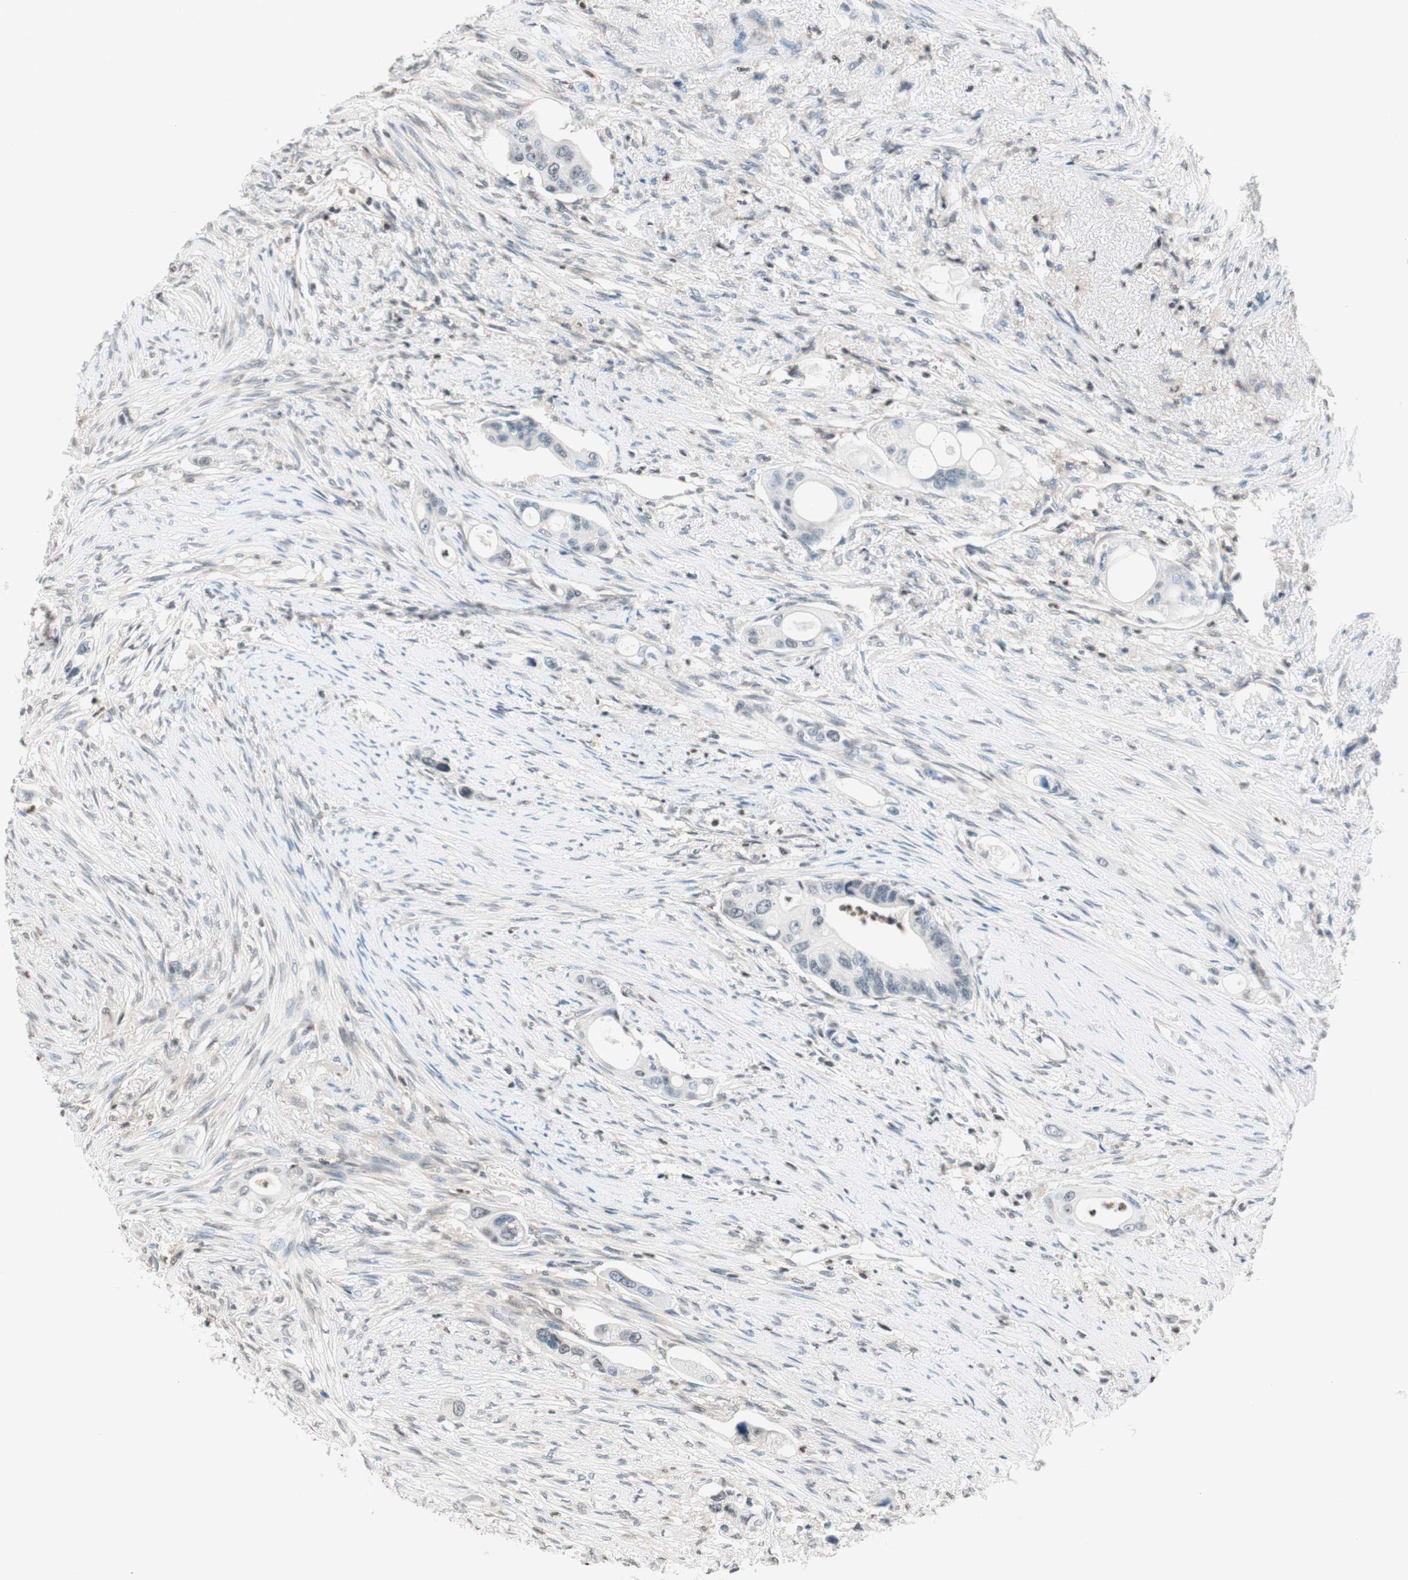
{"staining": {"intensity": "negative", "quantity": "none", "location": "none"}, "tissue": "colorectal cancer", "cell_type": "Tumor cells", "image_type": "cancer", "snomed": [{"axis": "morphology", "description": "Adenocarcinoma, NOS"}, {"axis": "topography", "description": "Colon"}], "caption": "Tumor cells show no significant protein expression in colorectal adenocarcinoma.", "gene": "WIPF1", "patient": {"sex": "female", "age": 57}}